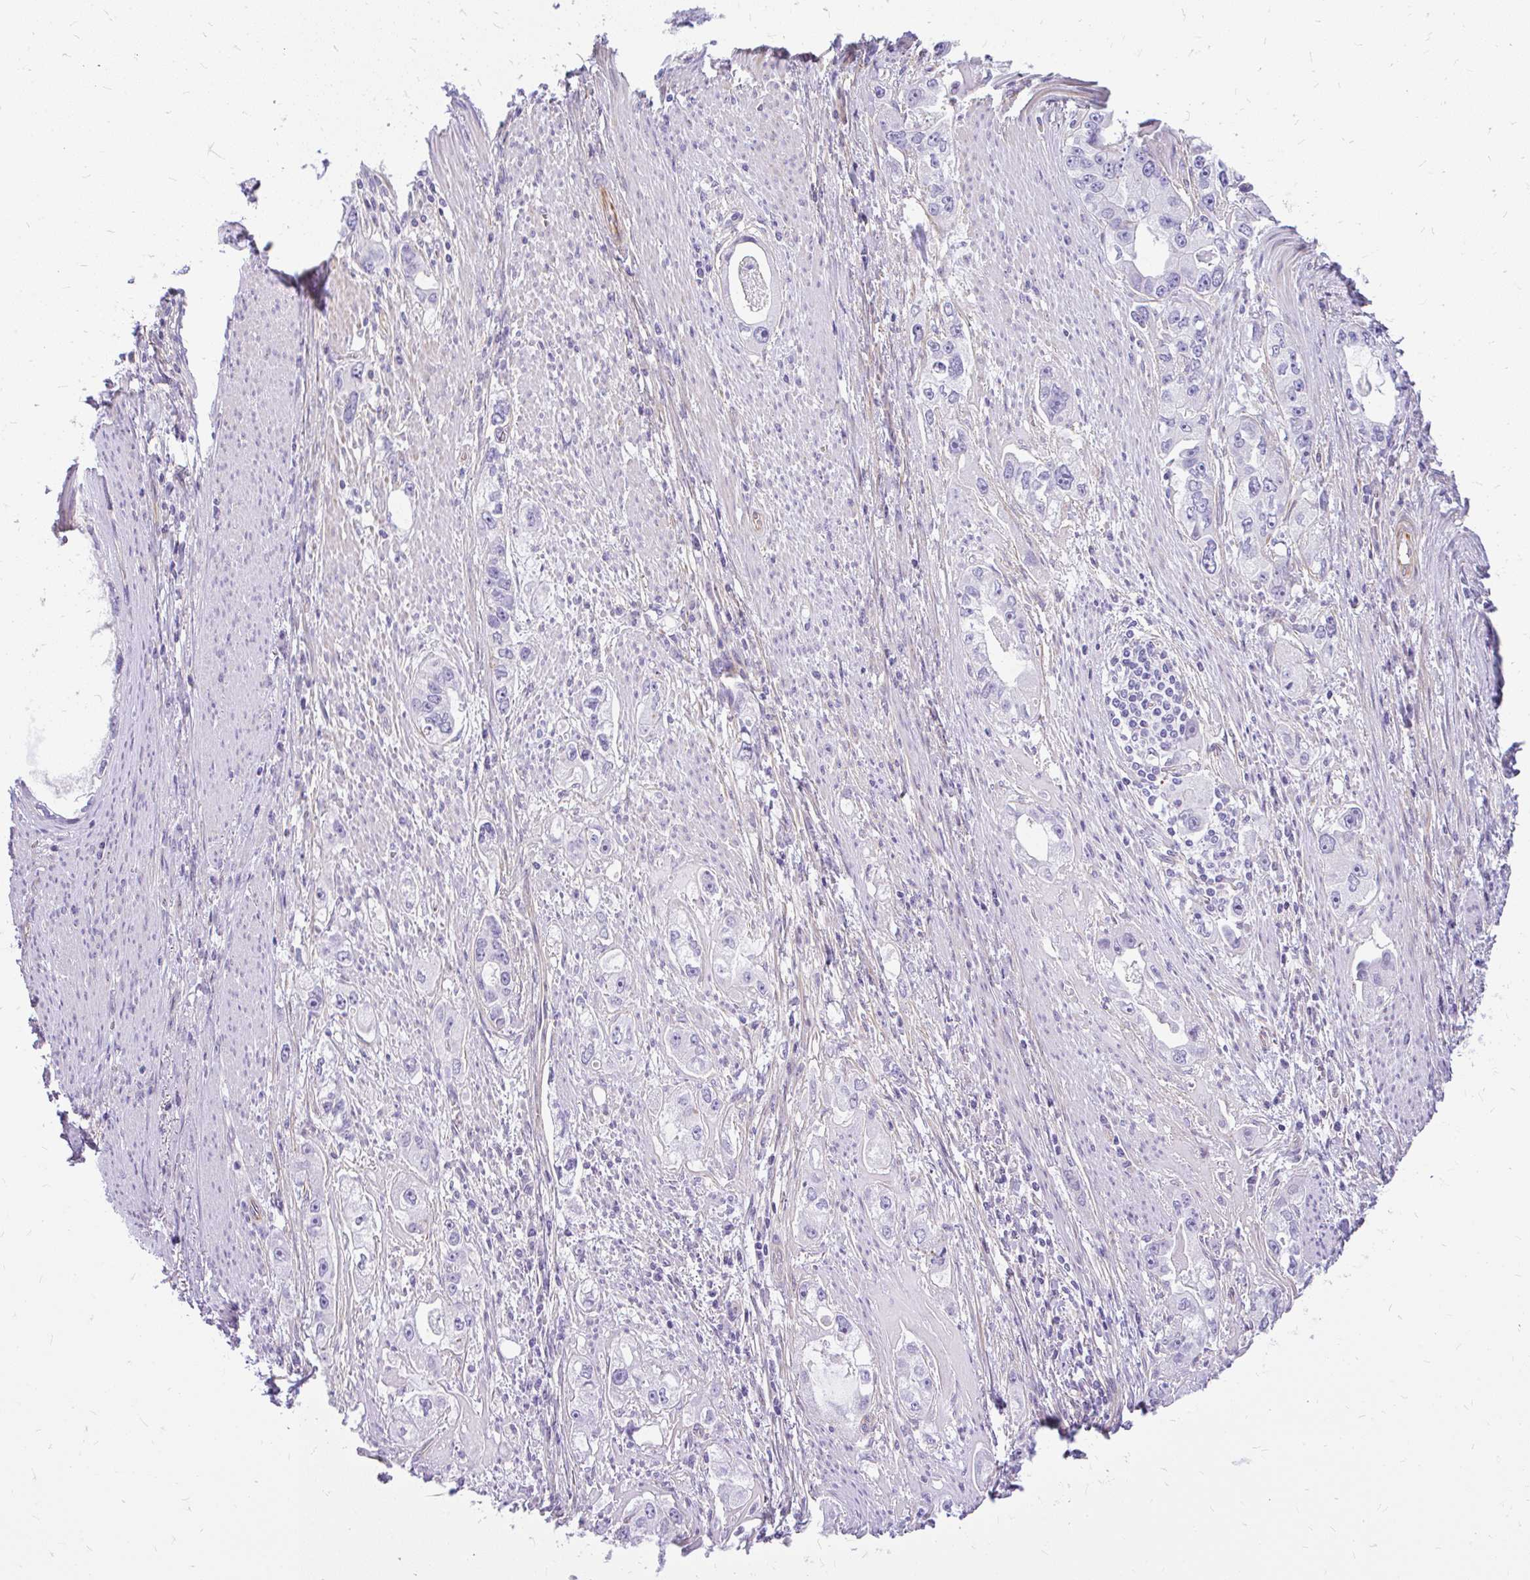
{"staining": {"intensity": "negative", "quantity": "none", "location": "none"}, "tissue": "stomach cancer", "cell_type": "Tumor cells", "image_type": "cancer", "snomed": [{"axis": "morphology", "description": "Adenocarcinoma, NOS"}, {"axis": "topography", "description": "Stomach, lower"}], "caption": "DAB immunohistochemical staining of stomach cancer reveals no significant positivity in tumor cells.", "gene": "FAM83C", "patient": {"sex": "female", "age": 93}}